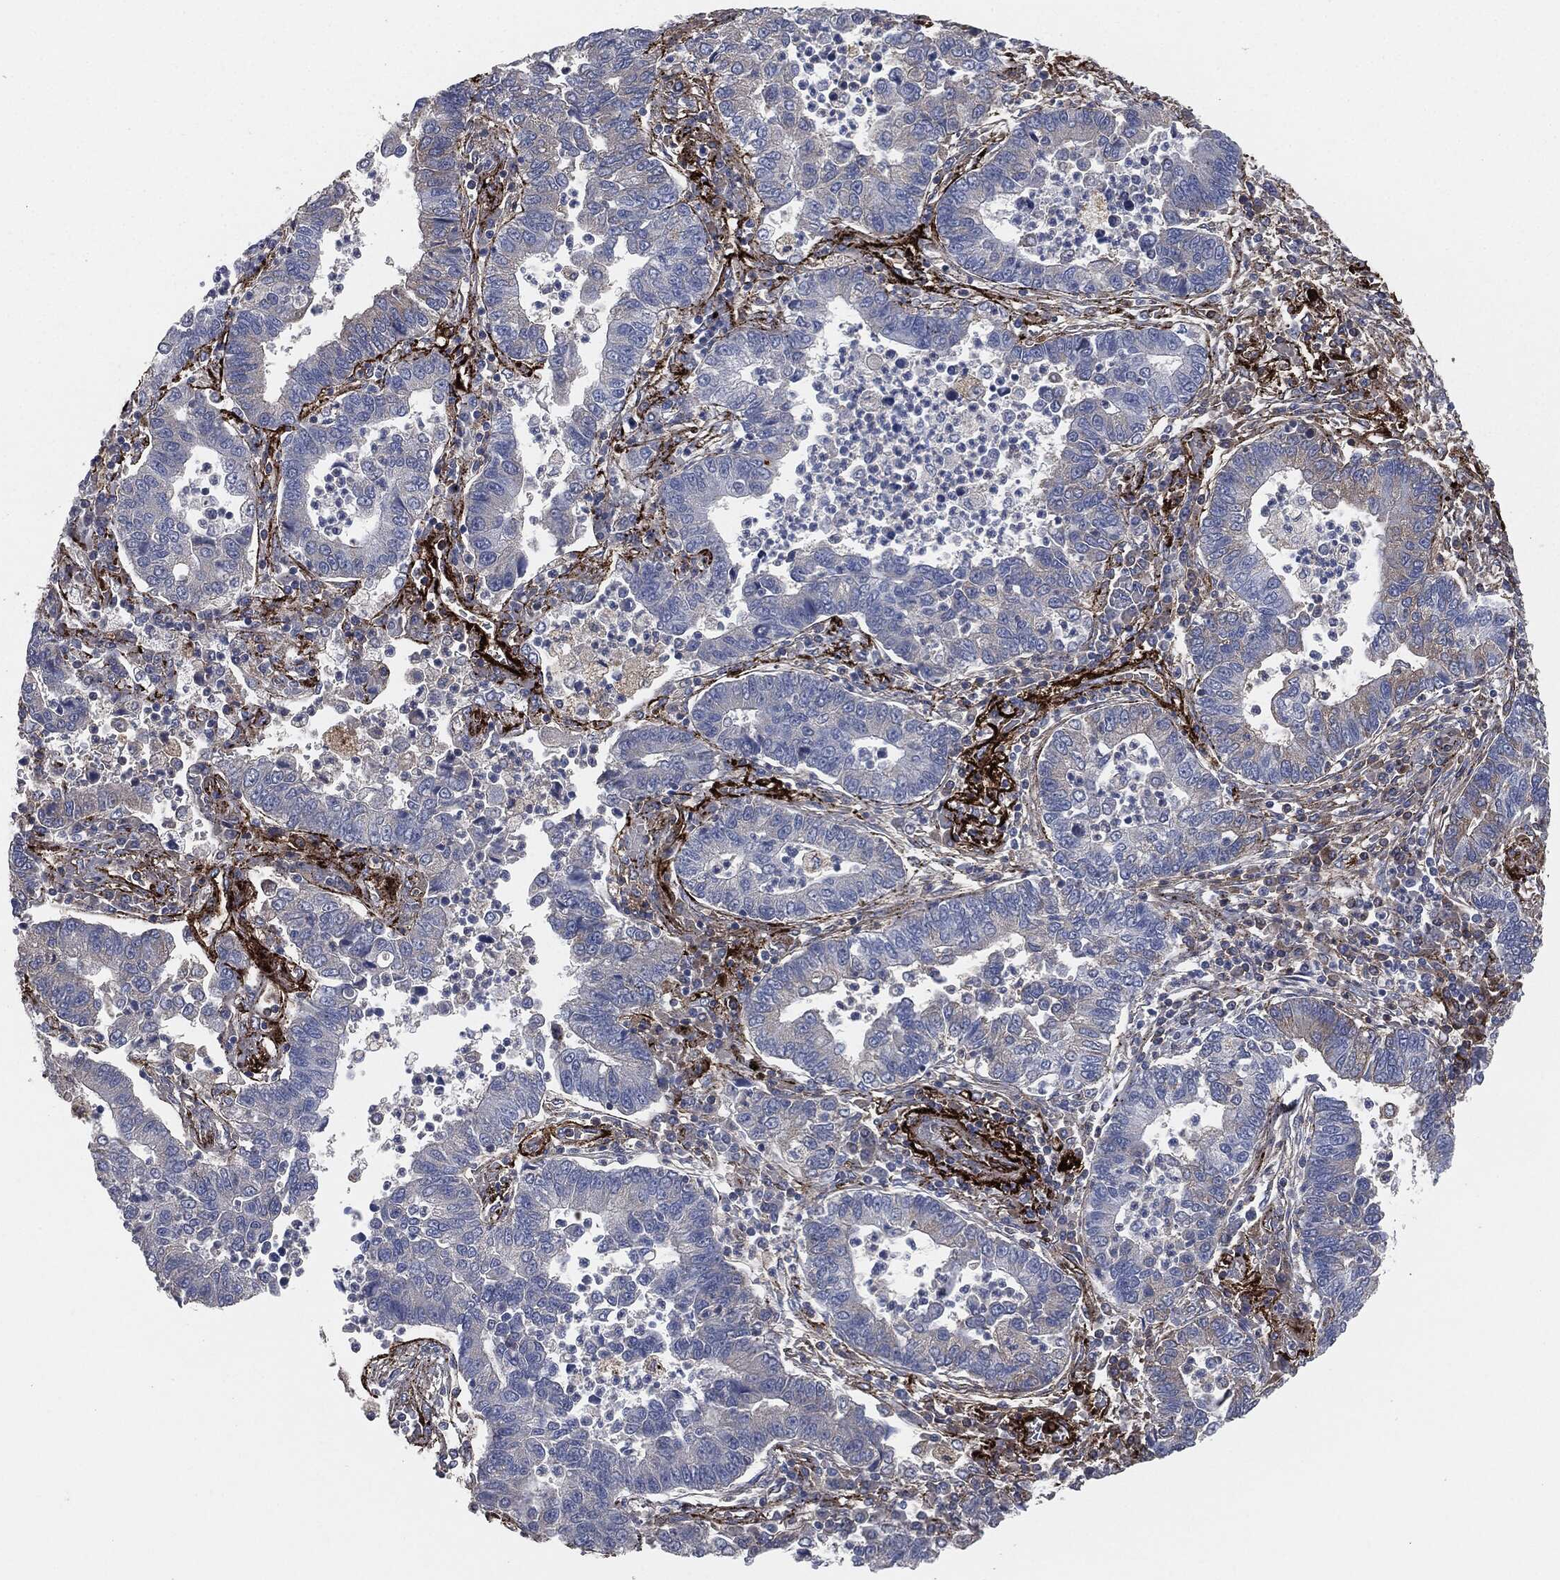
{"staining": {"intensity": "weak", "quantity": "<25%", "location": "cytoplasmic/membranous"}, "tissue": "lung cancer", "cell_type": "Tumor cells", "image_type": "cancer", "snomed": [{"axis": "morphology", "description": "Adenocarcinoma, NOS"}, {"axis": "topography", "description": "Lung"}], "caption": "A high-resolution image shows immunohistochemistry staining of lung cancer, which exhibits no significant positivity in tumor cells. (Immunohistochemistry (ihc), brightfield microscopy, high magnification).", "gene": "APOB", "patient": {"sex": "female", "age": 57}}